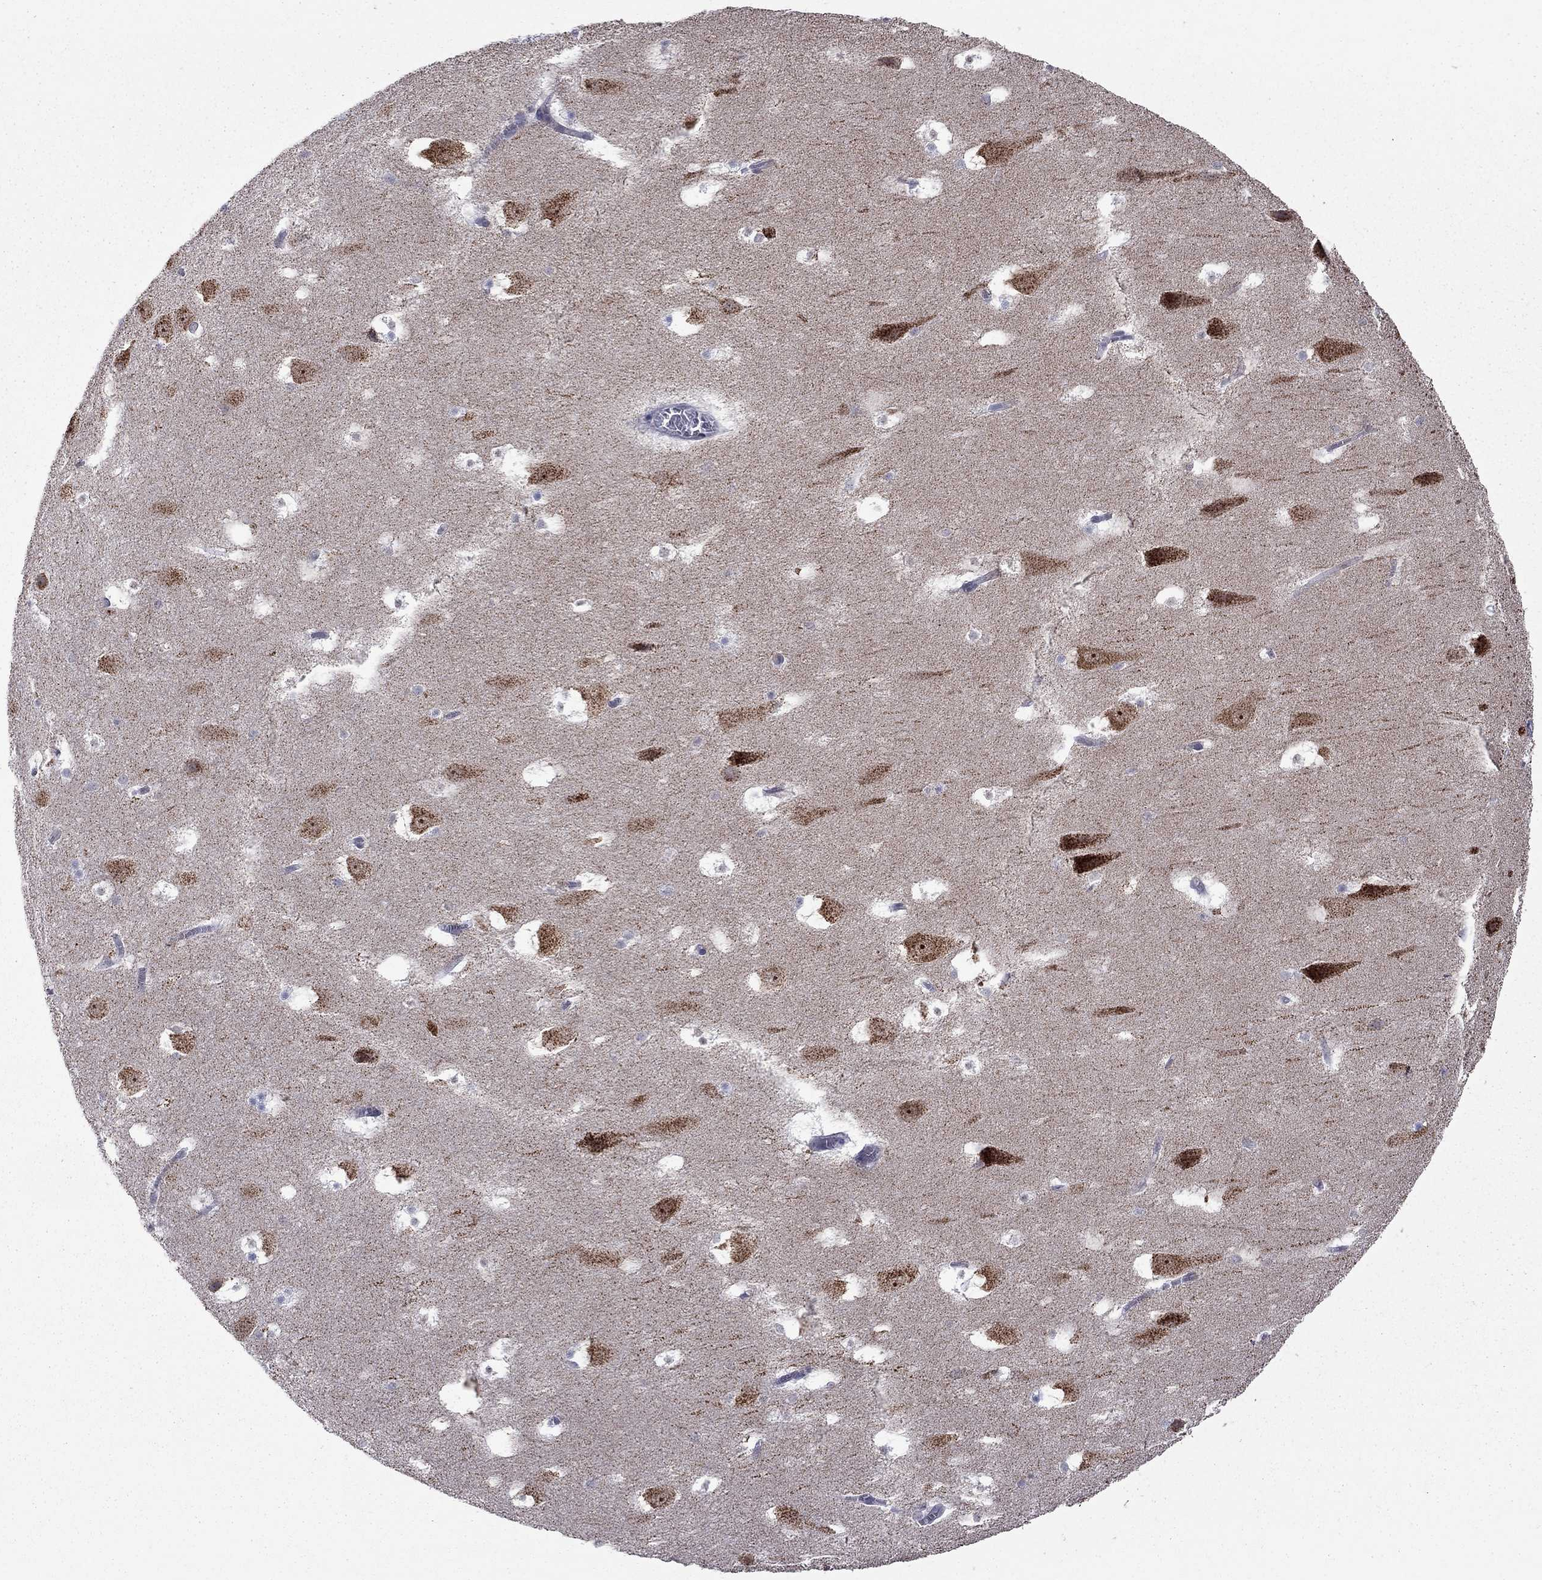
{"staining": {"intensity": "negative", "quantity": "none", "location": "none"}, "tissue": "hippocampus", "cell_type": "Glial cells", "image_type": "normal", "snomed": [{"axis": "morphology", "description": "Normal tissue, NOS"}, {"axis": "topography", "description": "Hippocampus"}], "caption": "Glial cells are negative for brown protein staining in normal hippocampus. The staining is performed using DAB brown chromogen with nuclei counter-stained in using hematoxylin.", "gene": "SHOC2", "patient": {"sex": "male", "age": 45}}